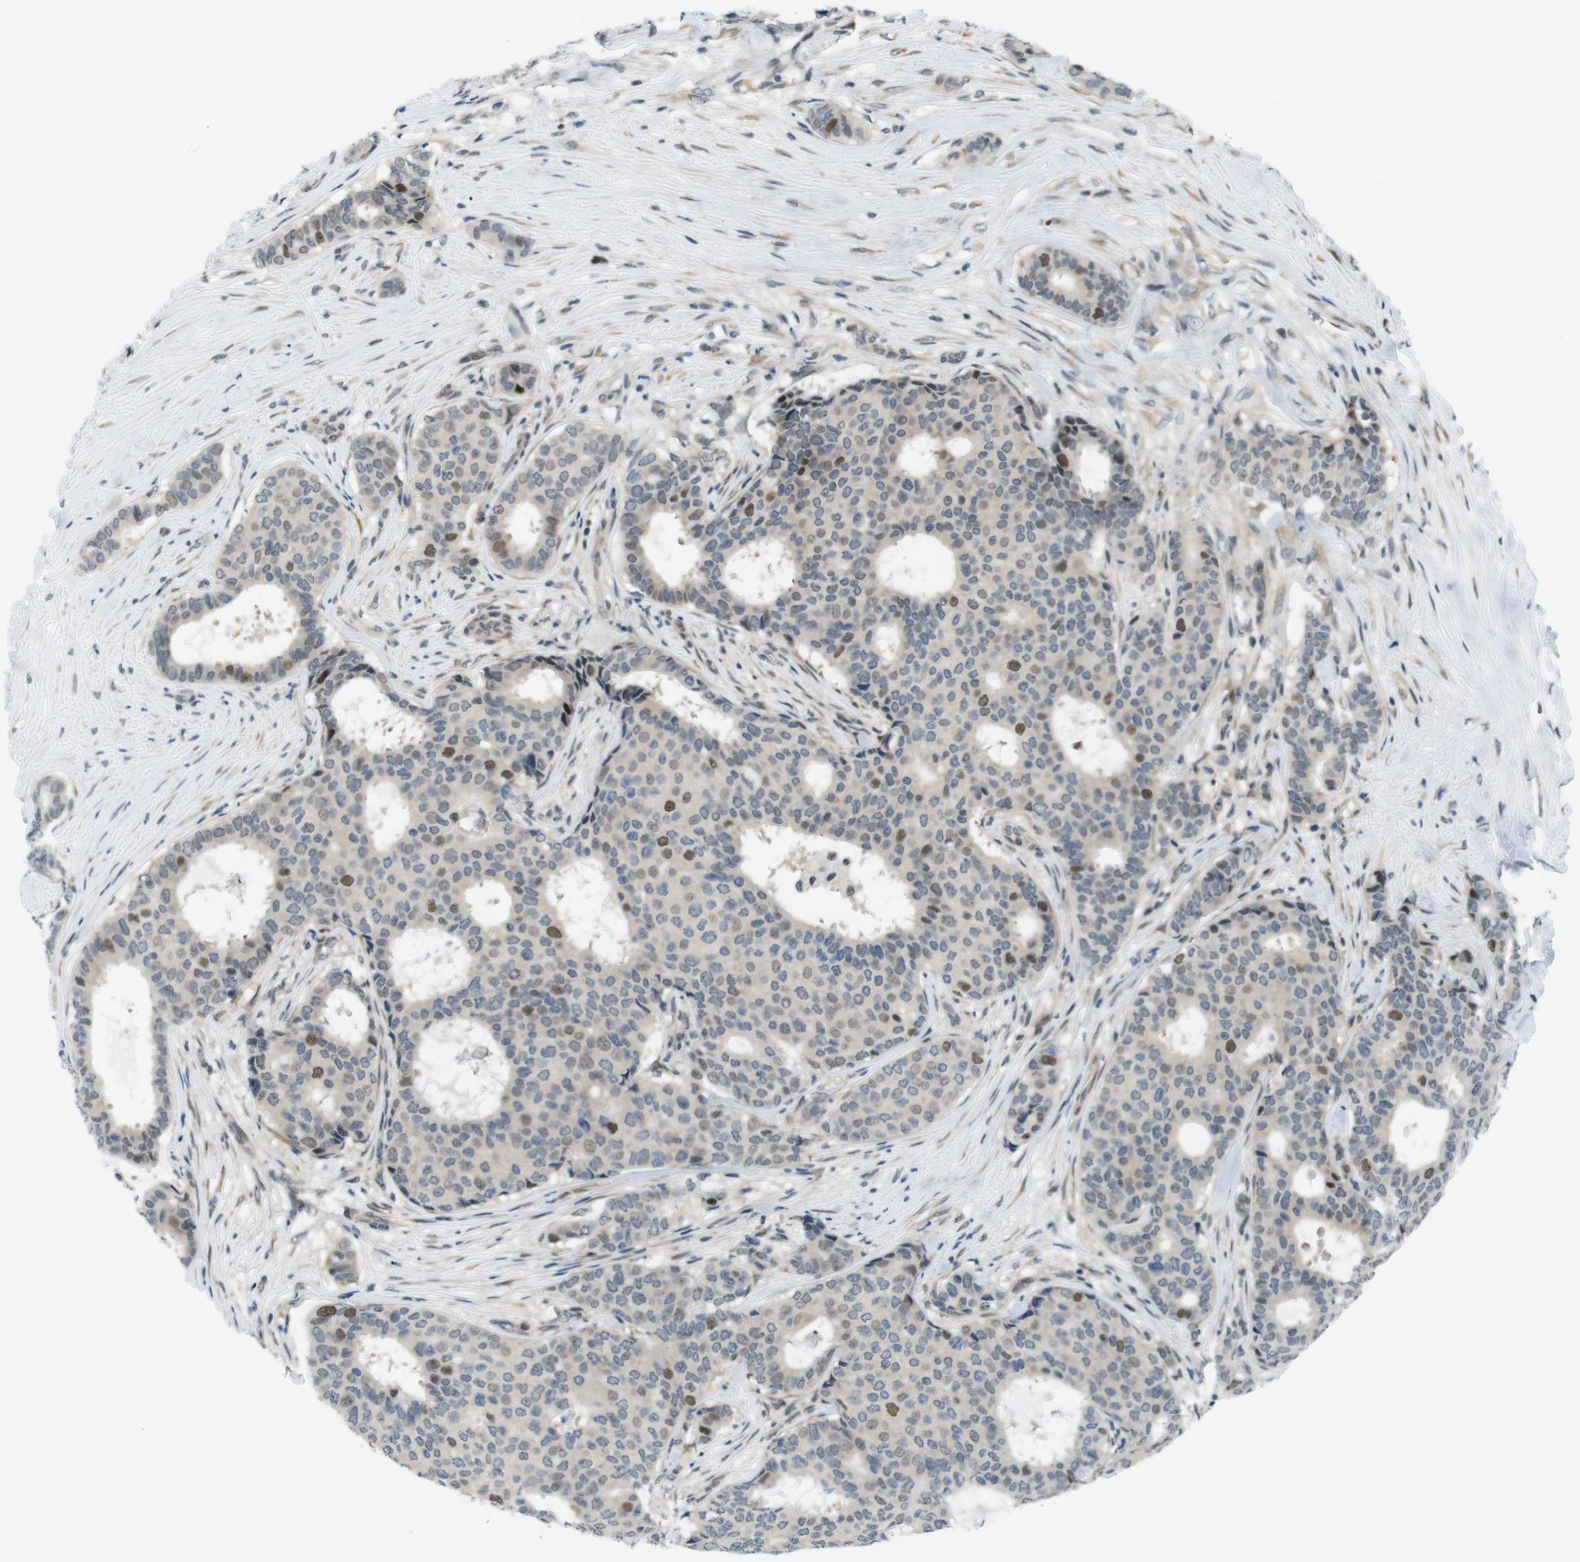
{"staining": {"intensity": "moderate", "quantity": "<25%", "location": "nuclear"}, "tissue": "breast cancer", "cell_type": "Tumor cells", "image_type": "cancer", "snomed": [{"axis": "morphology", "description": "Duct carcinoma"}, {"axis": "topography", "description": "Breast"}], "caption": "About <25% of tumor cells in human breast cancer (invasive ductal carcinoma) display moderate nuclear protein expression as visualized by brown immunohistochemical staining.", "gene": "SMCO2", "patient": {"sex": "female", "age": 75}}